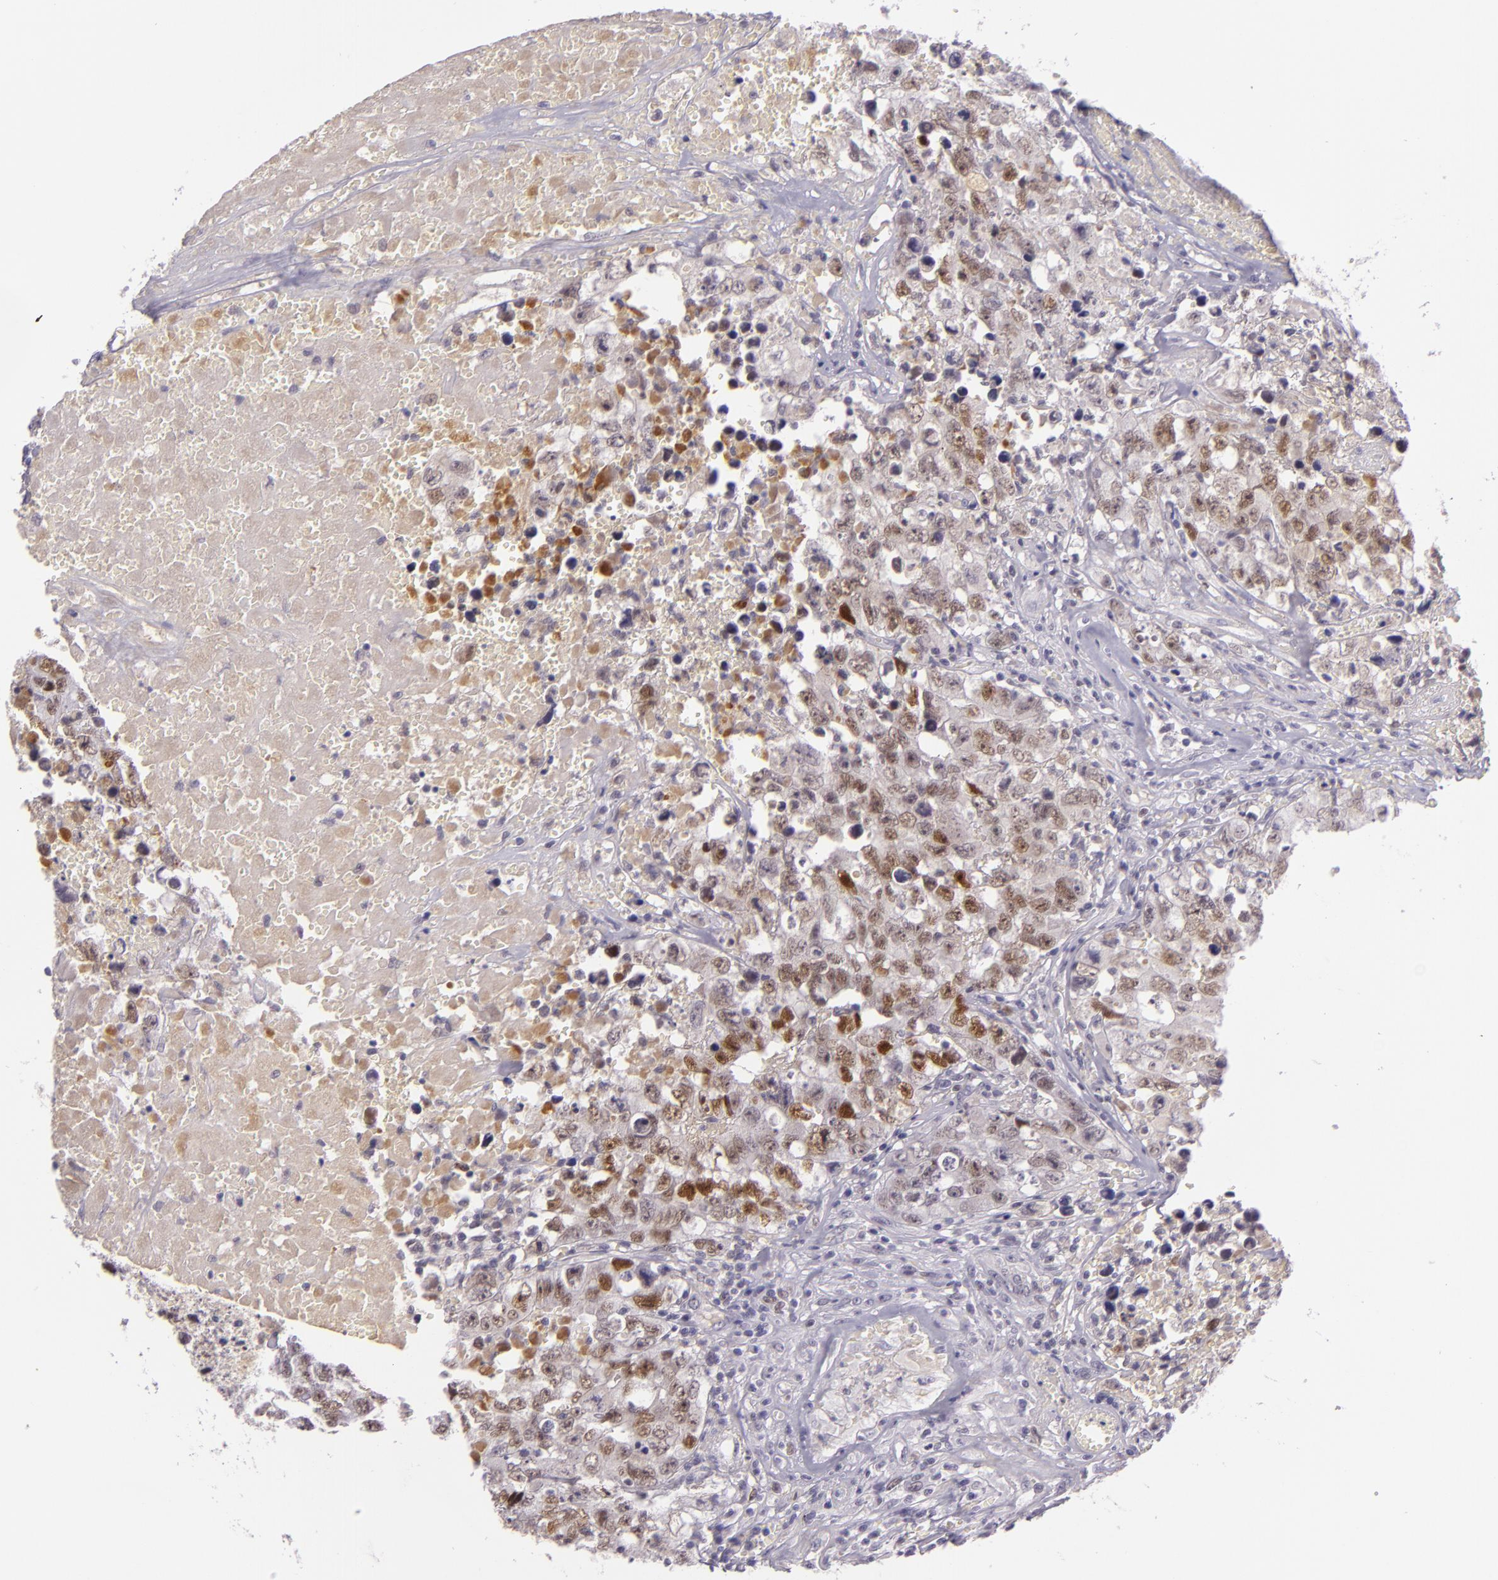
{"staining": {"intensity": "moderate", "quantity": "25%-75%", "location": "nuclear"}, "tissue": "testis cancer", "cell_type": "Tumor cells", "image_type": "cancer", "snomed": [{"axis": "morphology", "description": "Carcinoma, Embryonal, NOS"}, {"axis": "topography", "description": "Testis"}], "caption": "Human testis embryonal carcinoma stained for a protein (brown) demonstrates moderate nuclear positive positivity in about 25%-75% of tumor cells.", "gene": "CHEK2", "patient": {"sex": "male", "age": 31}}